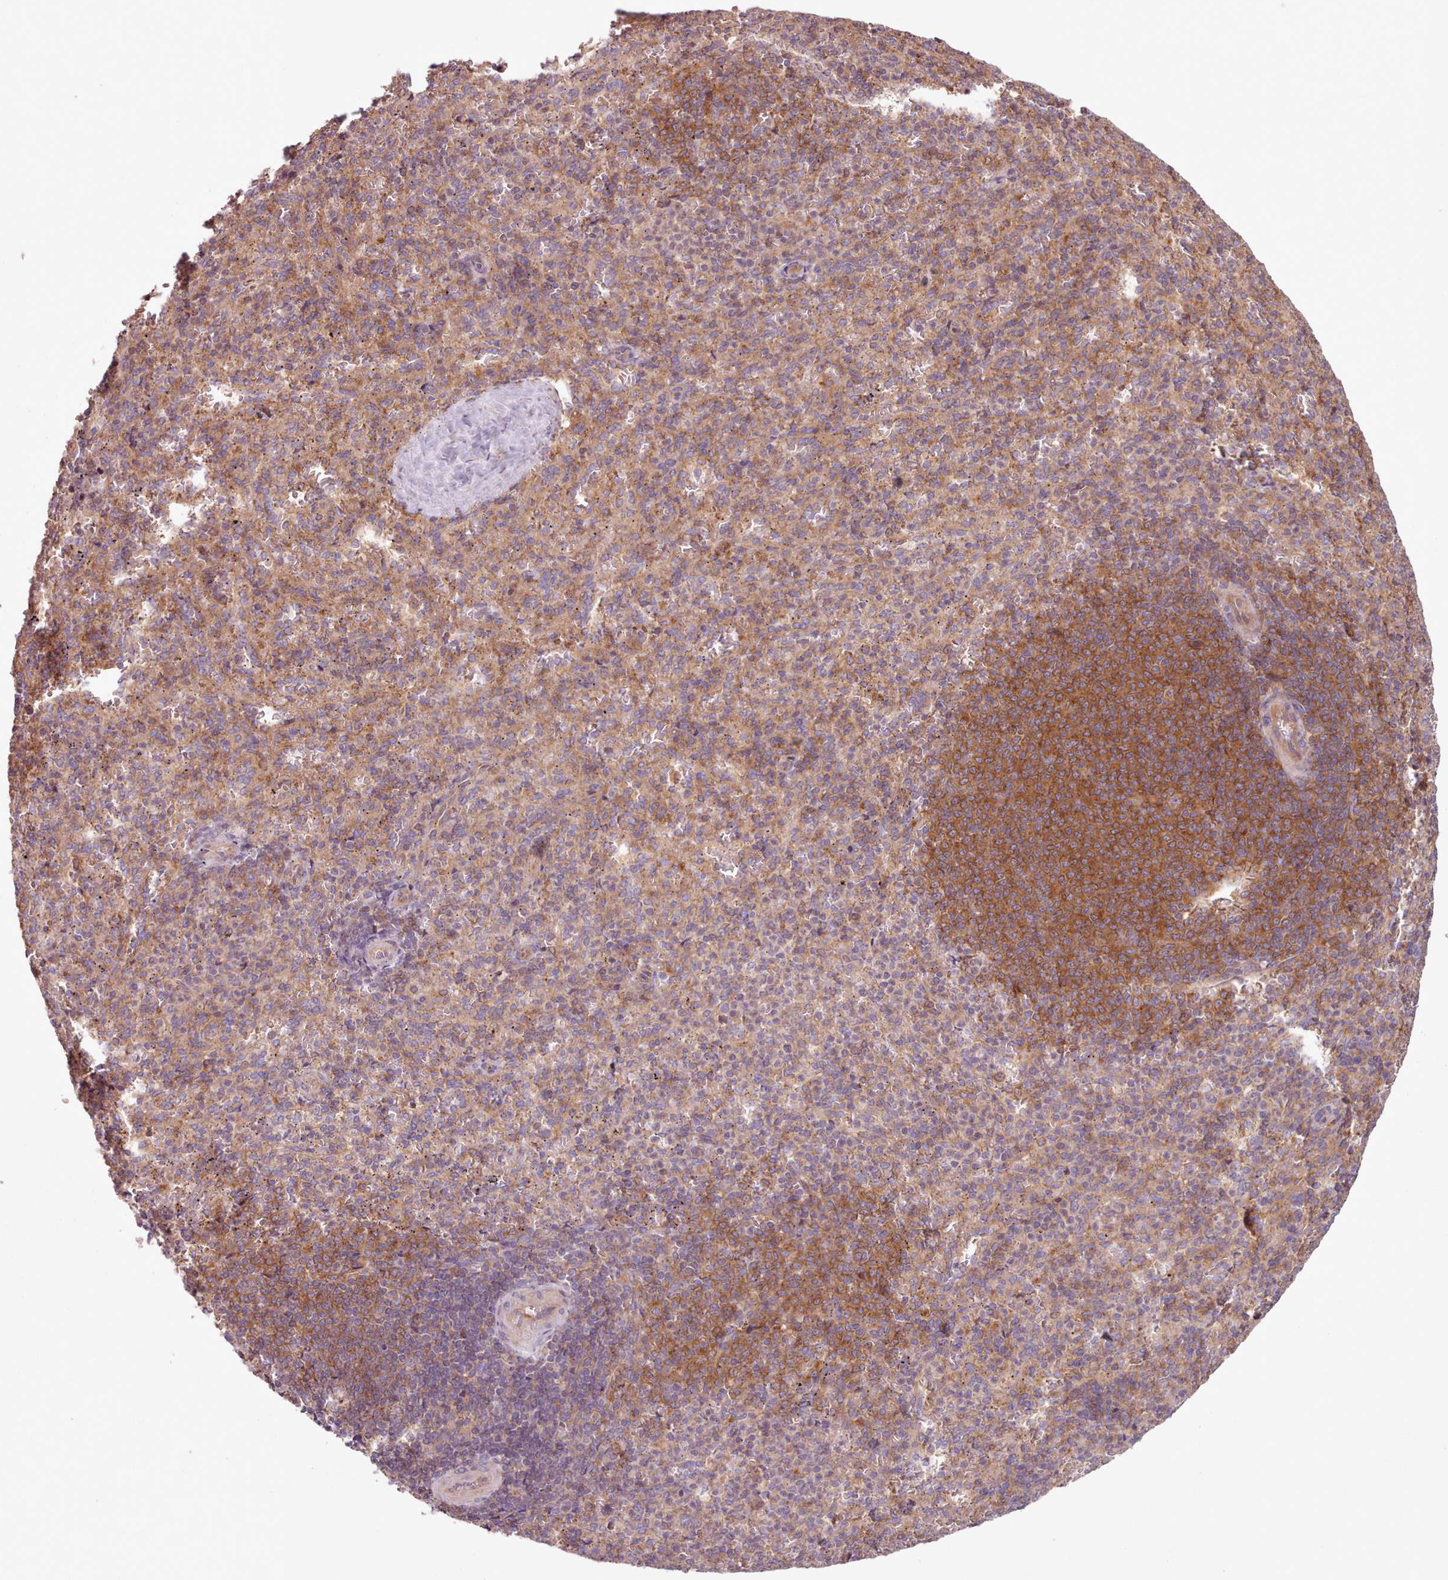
{"staining": {"intensity": "moderate", "quantity": "<25%", "location": "cytoplasmic/membranous"}, "tissue": "spleen", "cell_type": "Cells in red pulp", "image_type": "normal", "snomed": [{"axis": "morphology", "description": "Normal tissue, NOS"}, {"axis": "topography", "description": "Spleen"}], "caption": "High-power microscopy captured an immunohistochemistry (IHC) photomicrograph of normal spleen, revealing moderate cytoplasmic/membranous expression in about <25% of cells in red pulp.", "gene": "WASHC2A", "patient": {"sex": "female", "age": 21}}